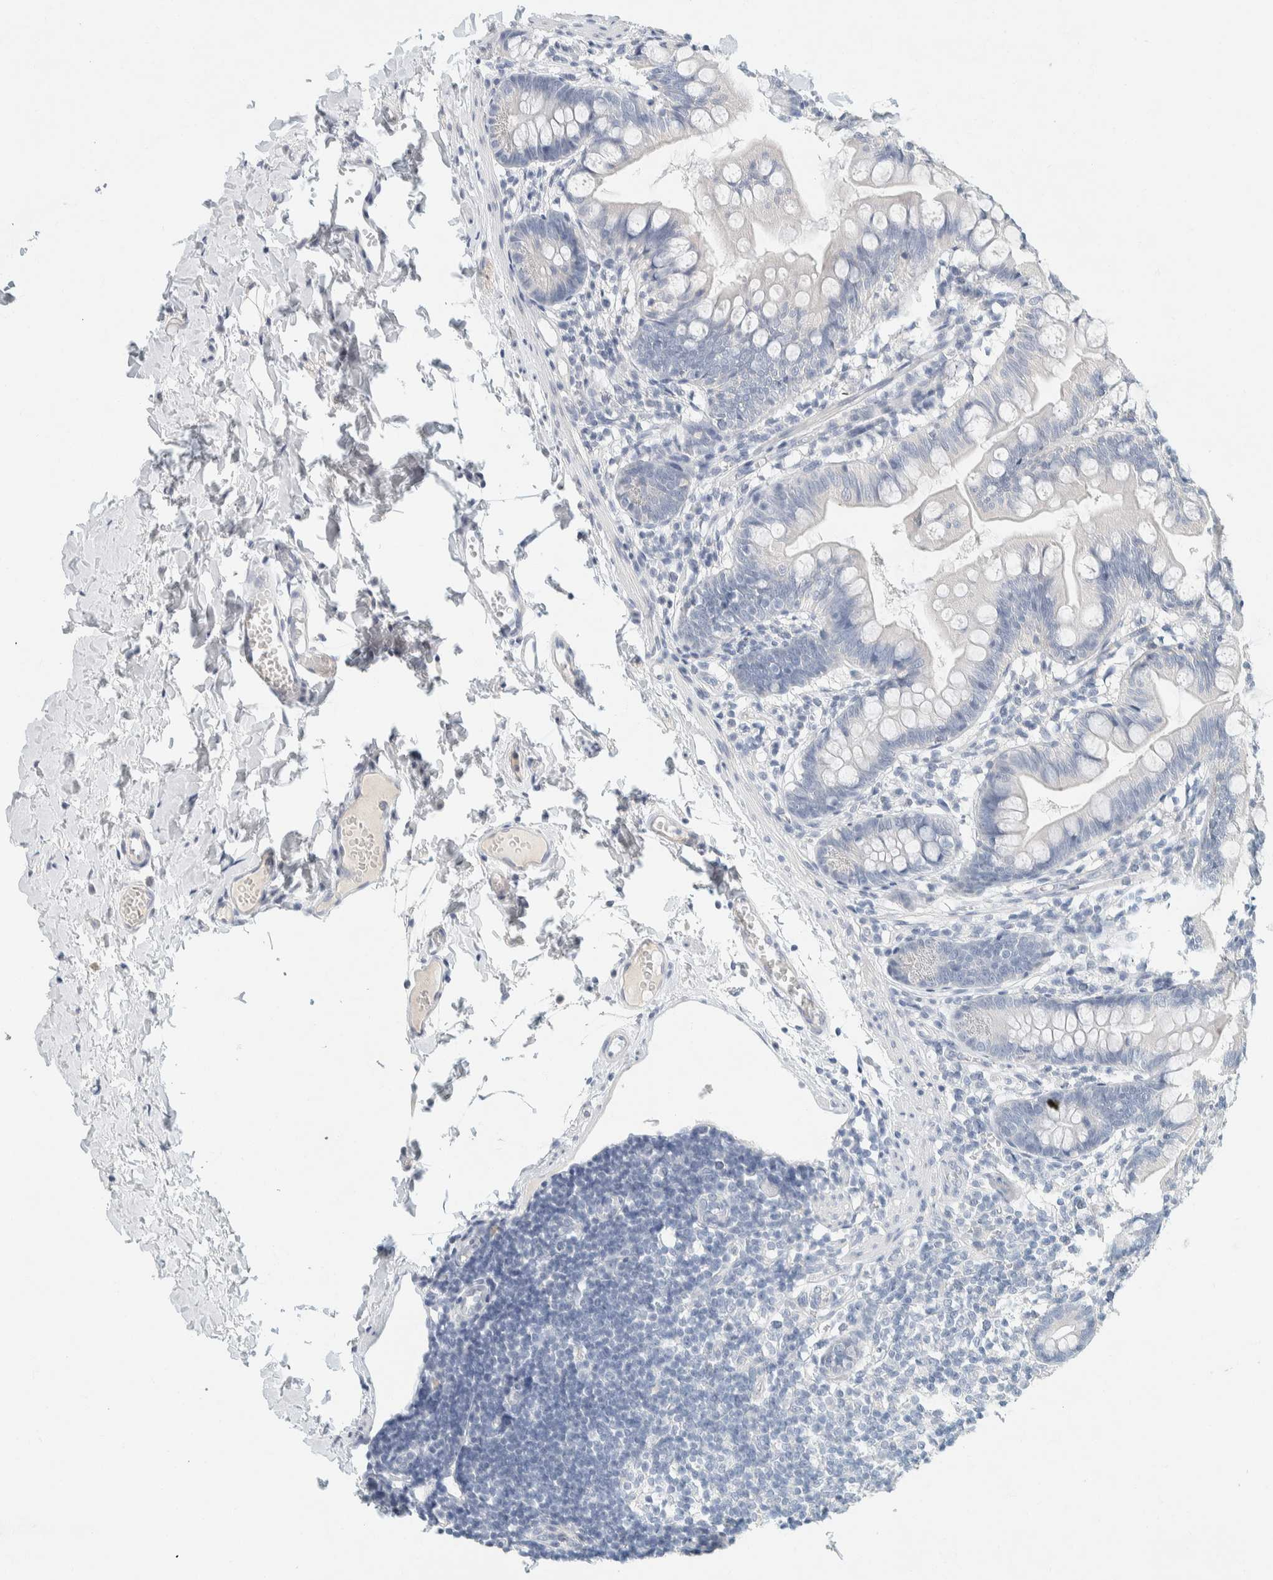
{"staining": {"intensity": "negative", "quantity": "none", "location": "none"}, "tissue": "small intestine", "cell_type": "Glandular cells", "image_type": "normal", "snomed": [{"axis": "morphology", "description": "Normal tissue, NOS"}, {"axis": "topography", "description": "Small intestine"}], "caption": "Small intestine was stained to show a protein in brown. There is no significant expression in glandular cells. (IHC, brightfield microscopy, high magnification).", "gene": "ALOX12B", "patient": {"sex": "male", "age": 7}}